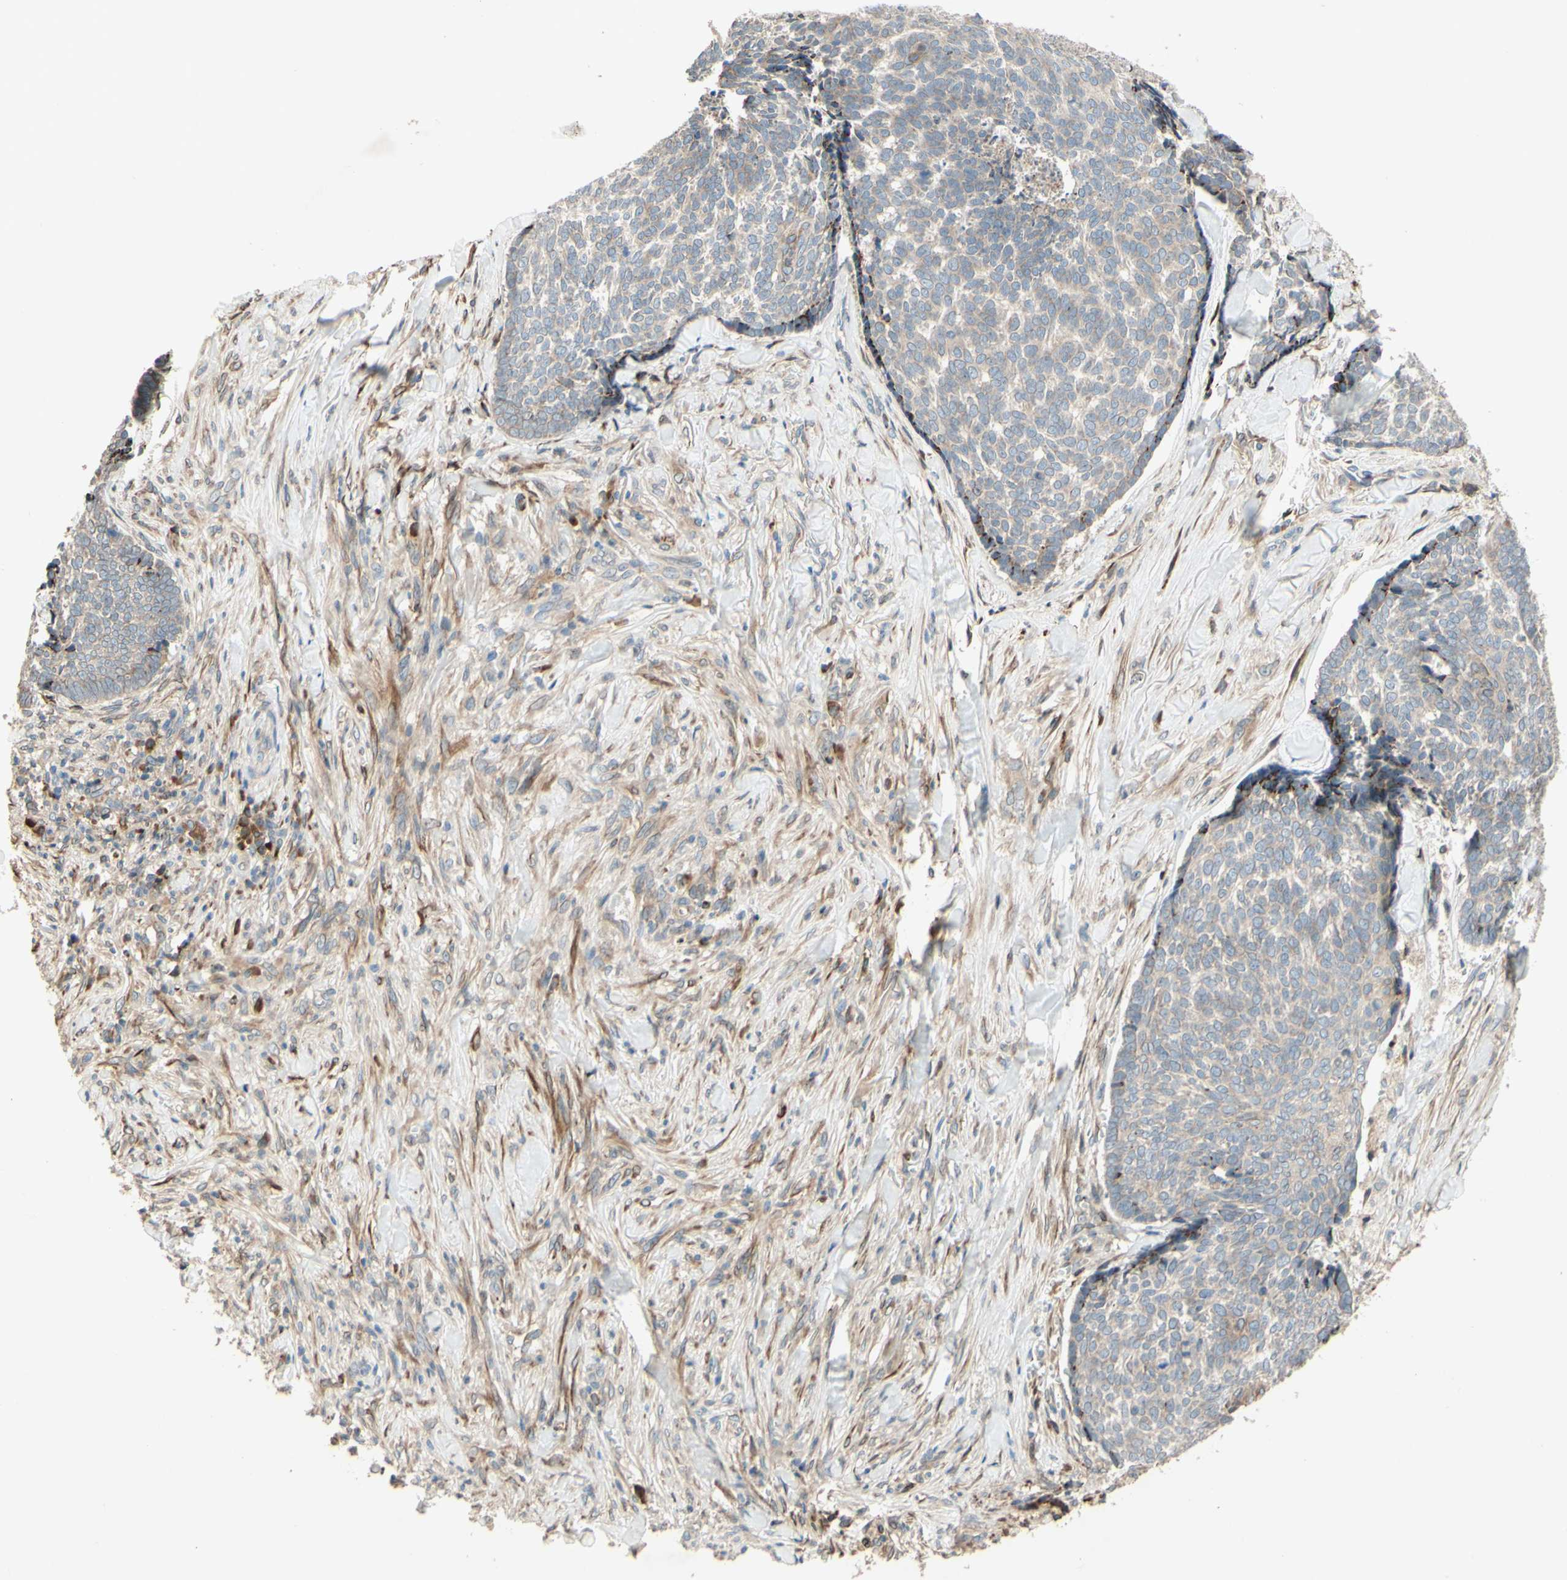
{"staining": {"intensity": "moderate", "quantity": "<25%", "location": "cytoplasmic/membranous"}, "tissue": "skin cancer", "cell_type": "Tumor cells", "image_type": "cancer", "snomed": [{"axis": "morphology", "description": "Basal cell carcinoma"}, {"axis": "topography", "description": "Skin"}], "caption": "Protein expression analysis of skin cancer exhibits moderate cytoplasmic/membranous positivity in about <25% of tumor cells.", "gene": "PTPRU", "patient": {"sex": "male", "age": 84}}